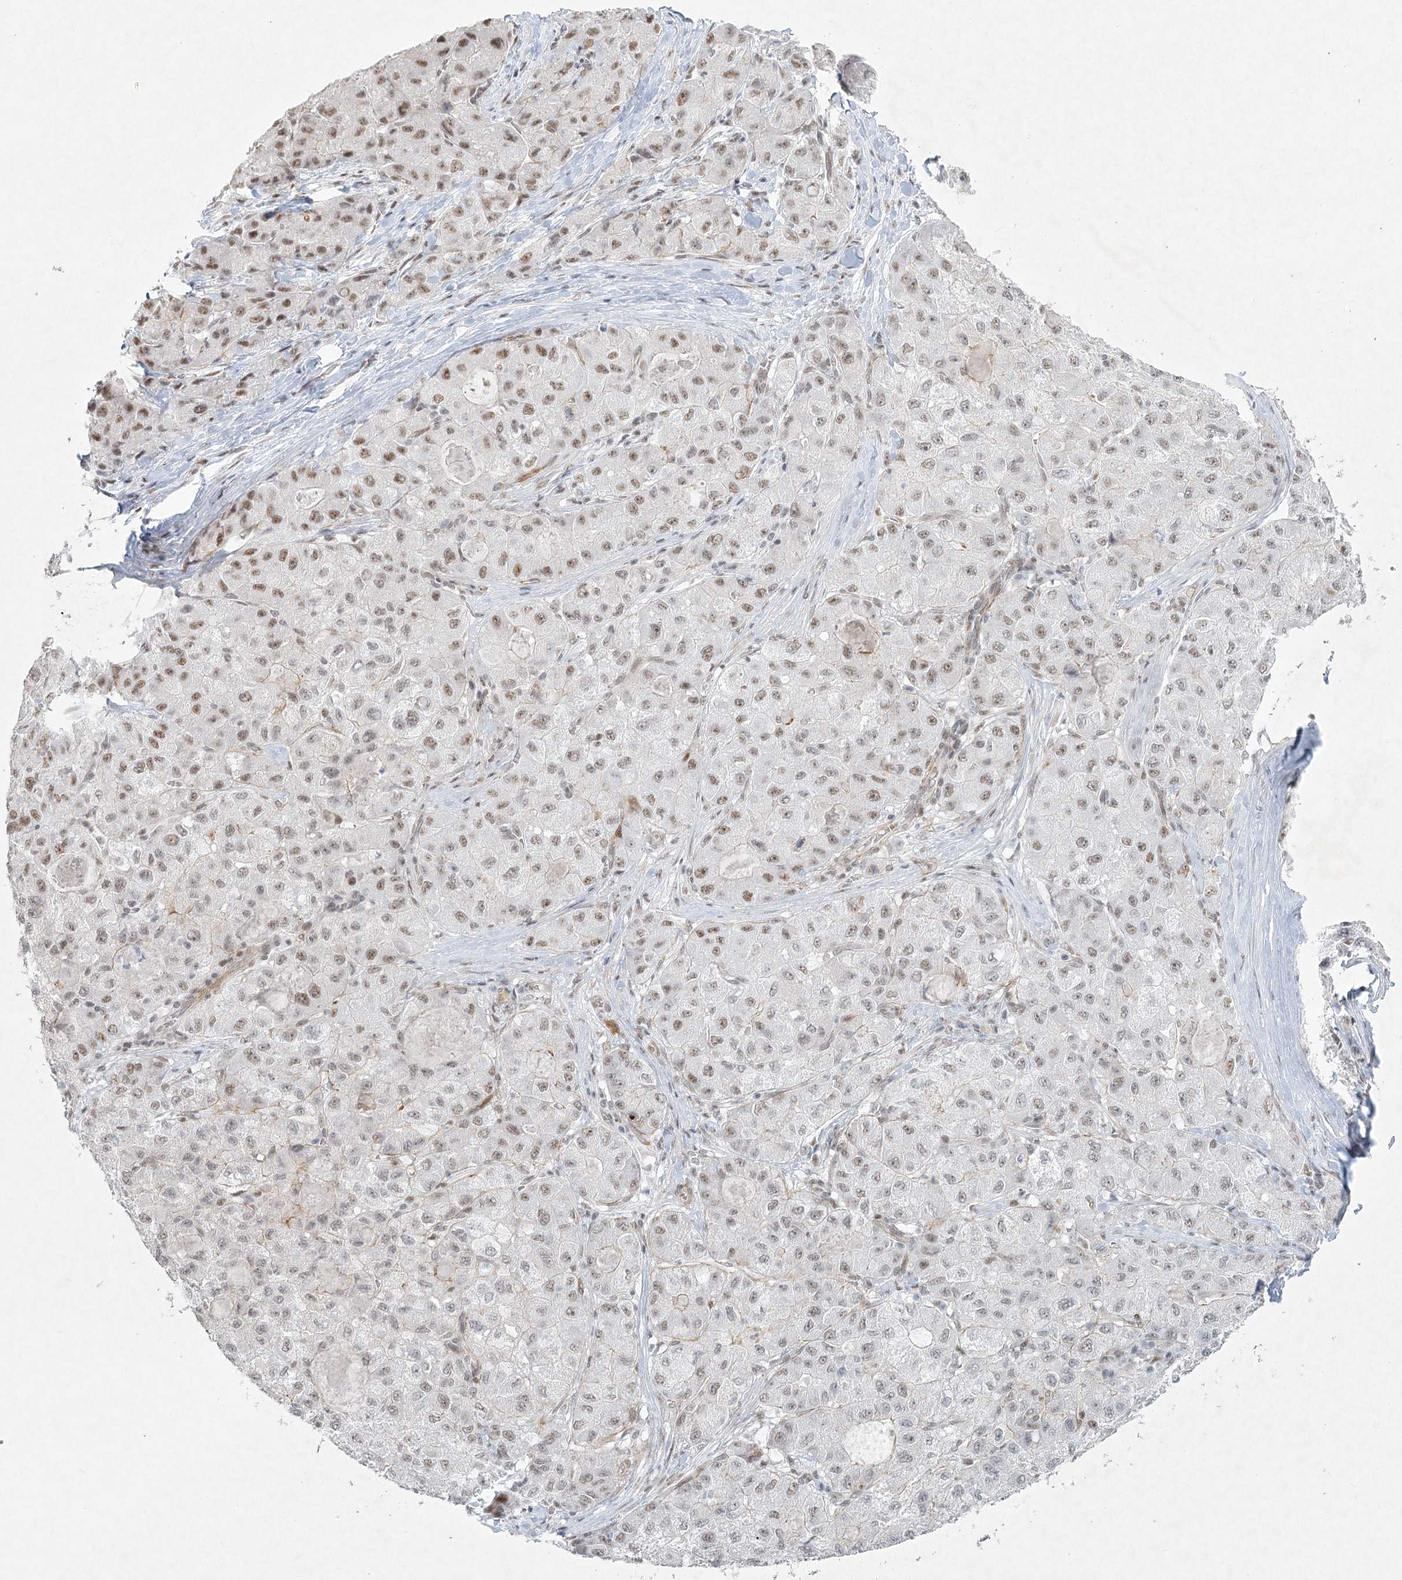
{"staining": {"intensity": "moderate", "quantity": "25%-75%", "location": "nuclear"}, "tissue": "liver cancer", "cell_type": "Tumor cells", "image_type": "cancer", "snomed": [{"axis": "morphology", "description": "Carcinoma, Hepatocellular, NOS"}, {"axis": "topography", "description": "Liver"}], "caption": "Liver hepatocellular carcinoma stained with DAB IHC shows medium levels of moderate nuclear staining in about 25%-75% of tumor cells. (IHC, brightfield microscopy, high magnification).", "gene": "U2SURP", "patient": {"sex": "male", "age": 80}}